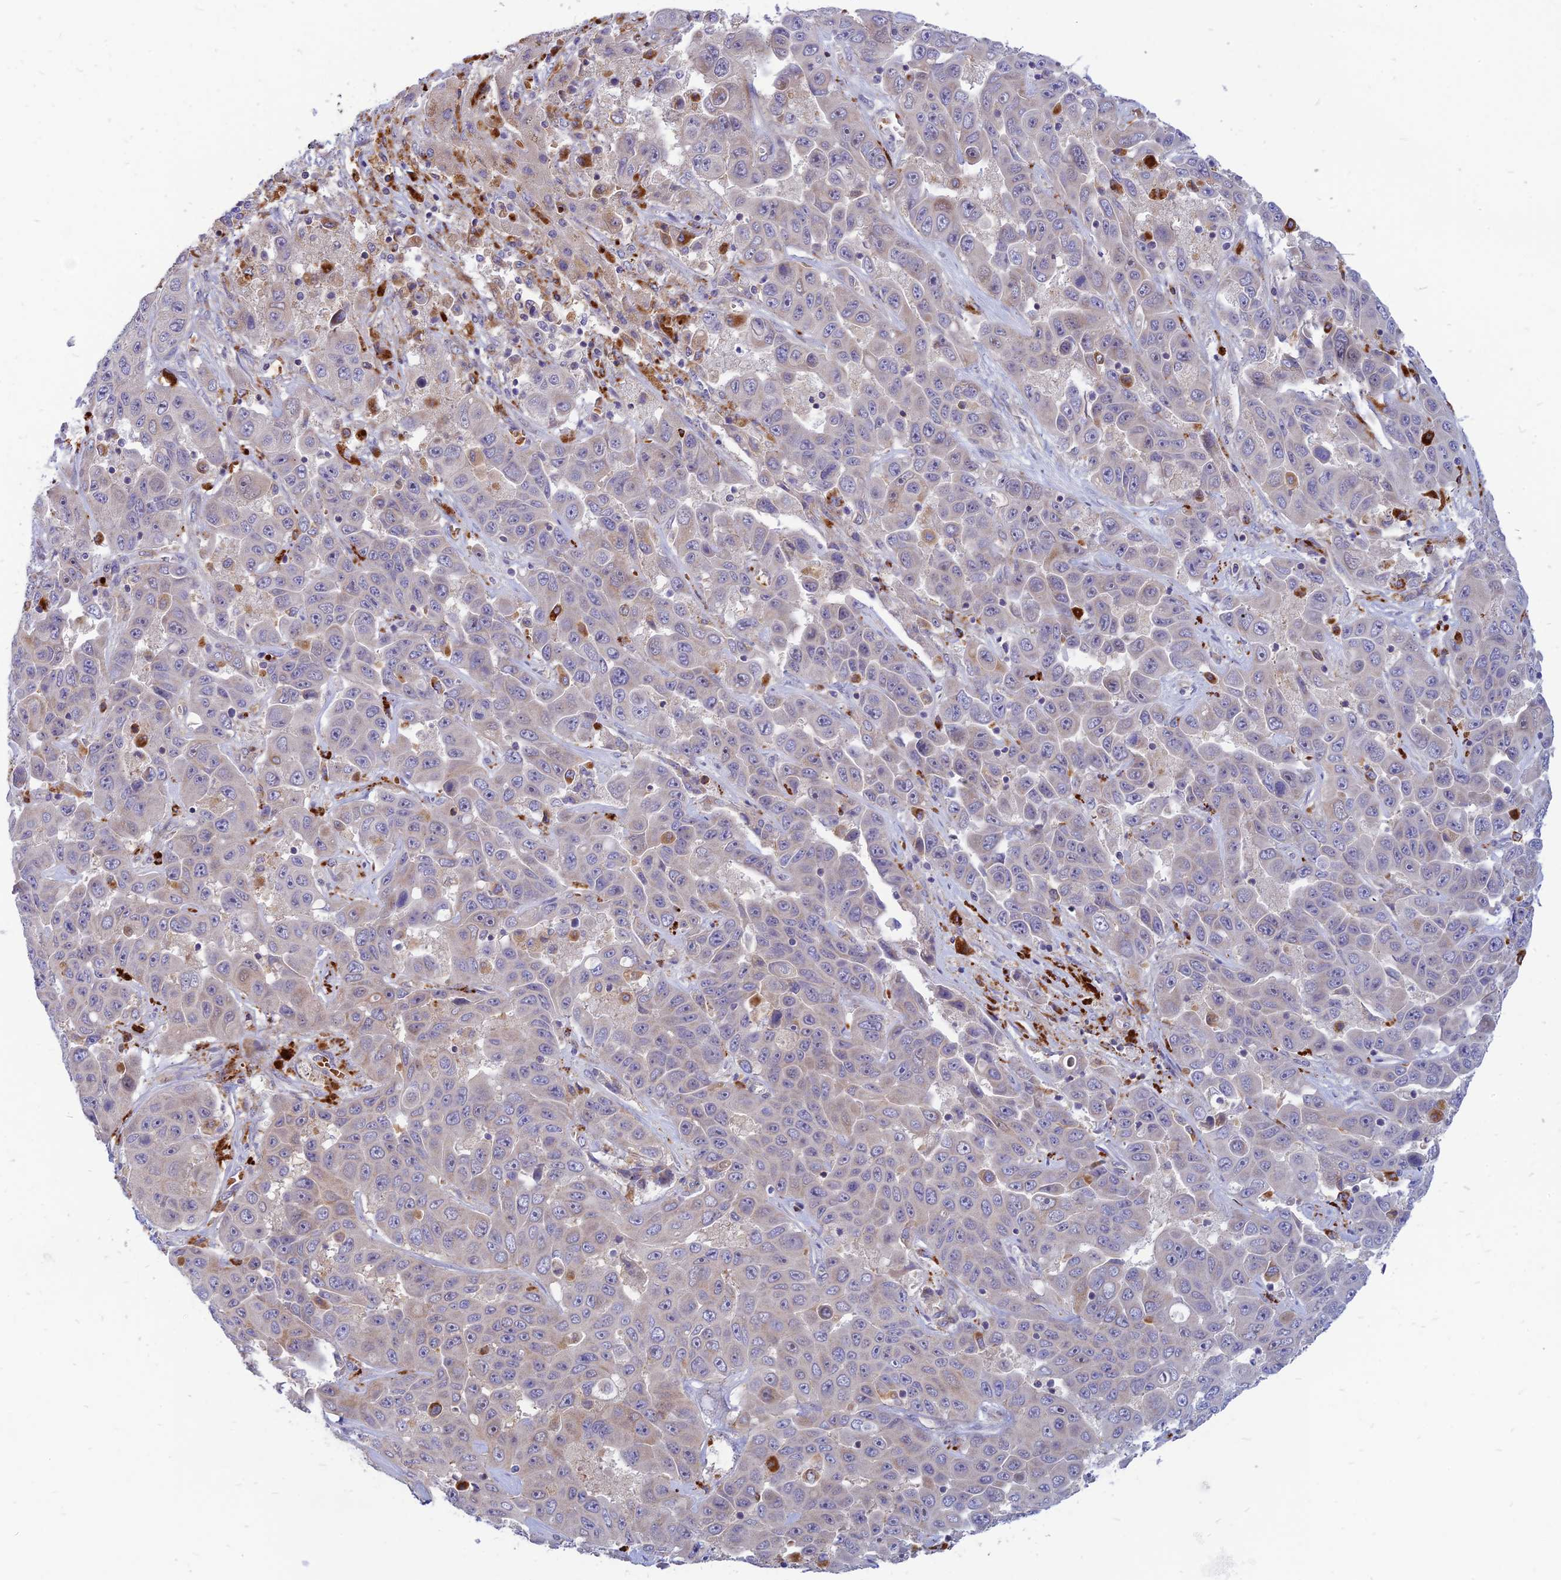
{"staining": {"intensity": "negative", "quantity": "none", "location": "none"}, "tissue": "liver cancer", "cell_type": "Tumor cells", "image_type": "cancer", "snomed": [{"axis": "morphology", "description": "Cholangiocarcinoma"}, {"axis": "topography", "description": "Liver"}], "caption": "Photomicrograph shows no significant protein staining in tumor cells of liver cancer (cholangiocarcinoma).", "gene": "PHKA2", "patient": {"sex": "female", "age": 52}}